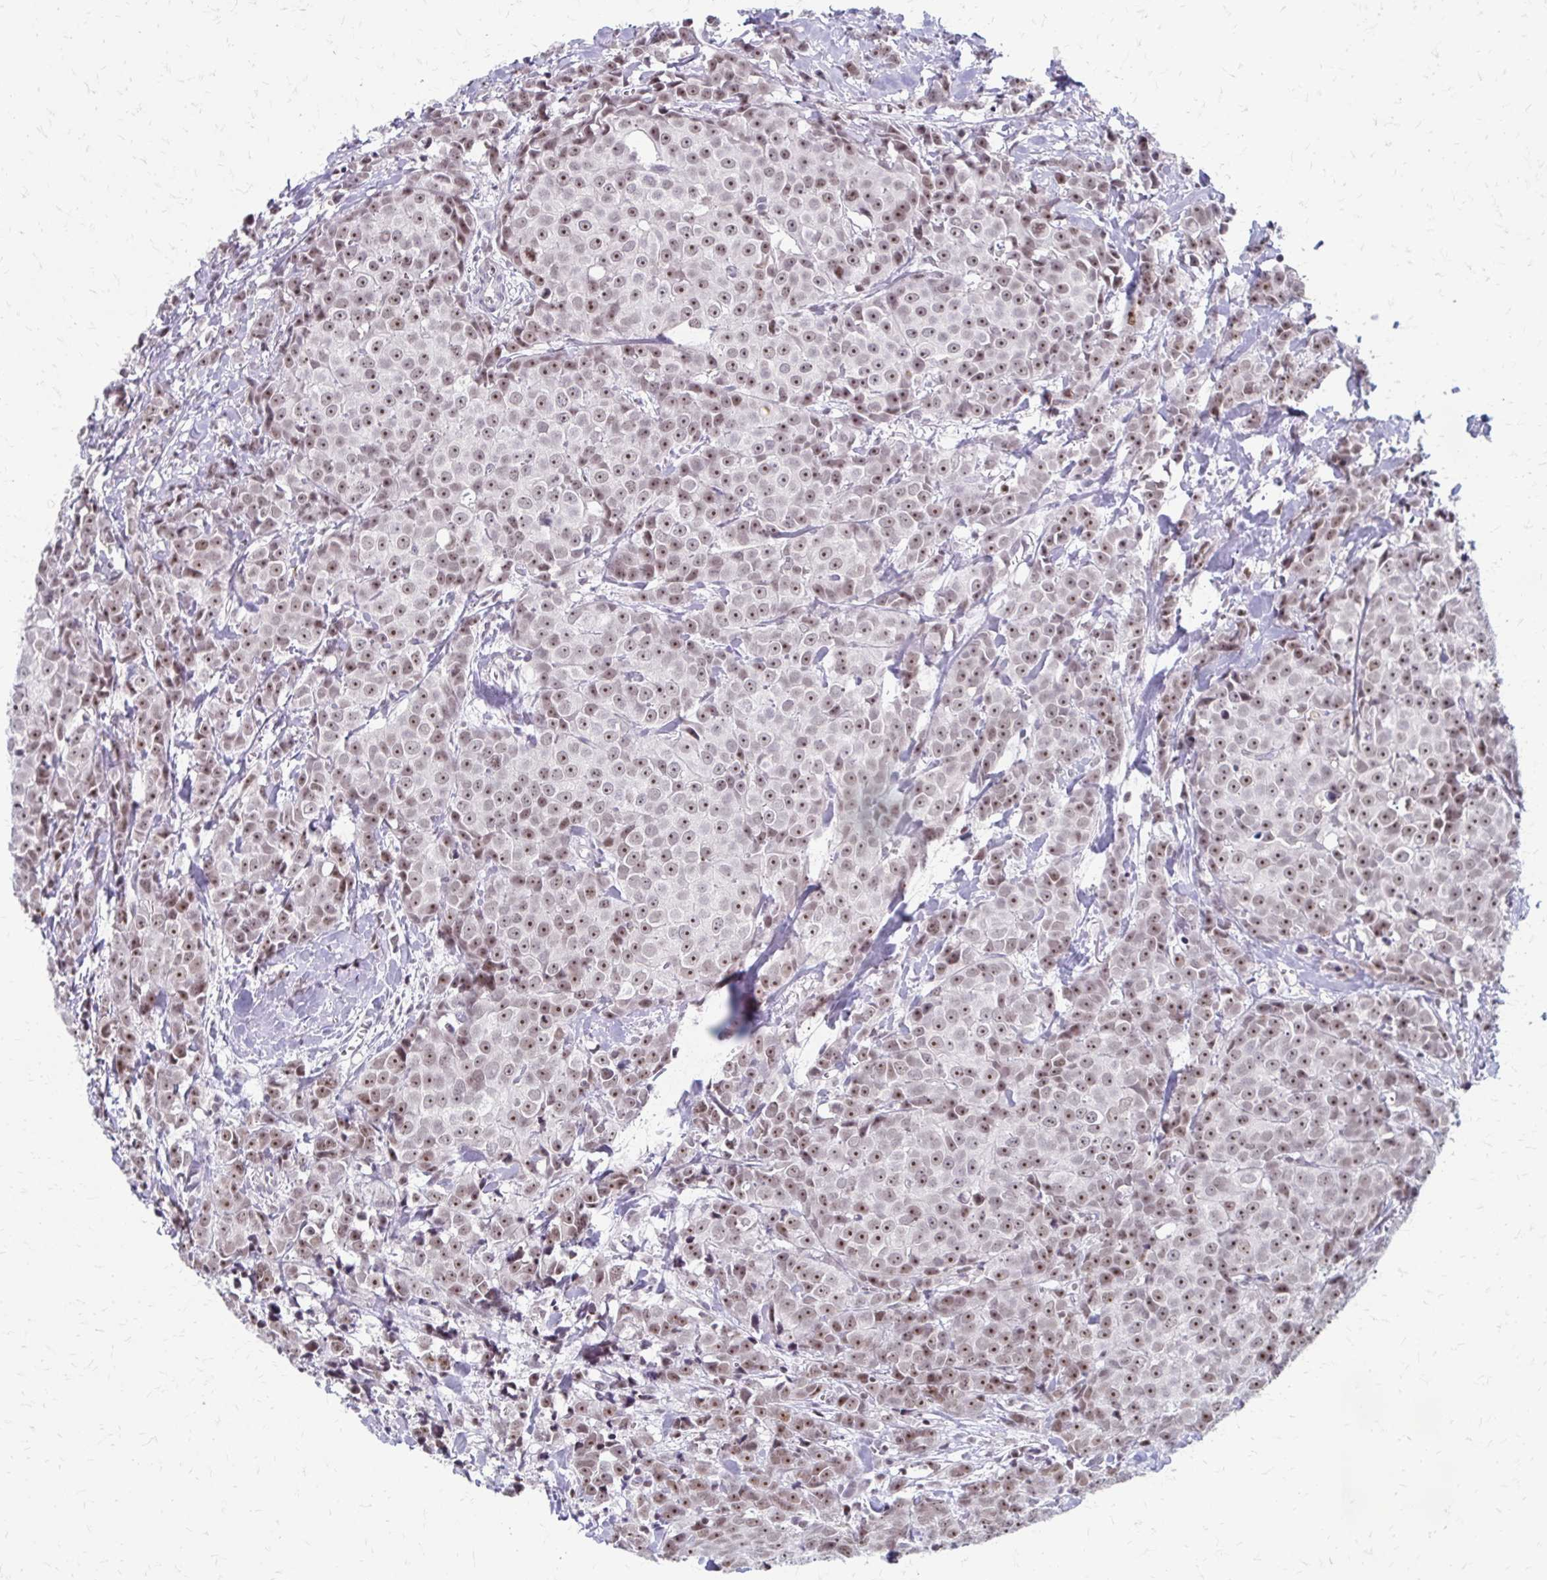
{"staining": {"intensity": "moderate", "quantity": "25%-75%", "location": "nuclear"}, "tissue": "breast cancer", "cell_type": "Tumor cells", "image_type": "cancer", "snomed": [{"axis": "morphology", "description": "Duct carcinoma"}, {"axis": "topography", "description": "Breast"}], "caption": "Approximately 25%-75% of tumor cells in human breast invasive ductal carcinoma reveal moderate nuclear protein positivity as visualized by brown immunohistochemical staining.", "gene": "EED", "patient": {"sex": "female", "age": 80}}